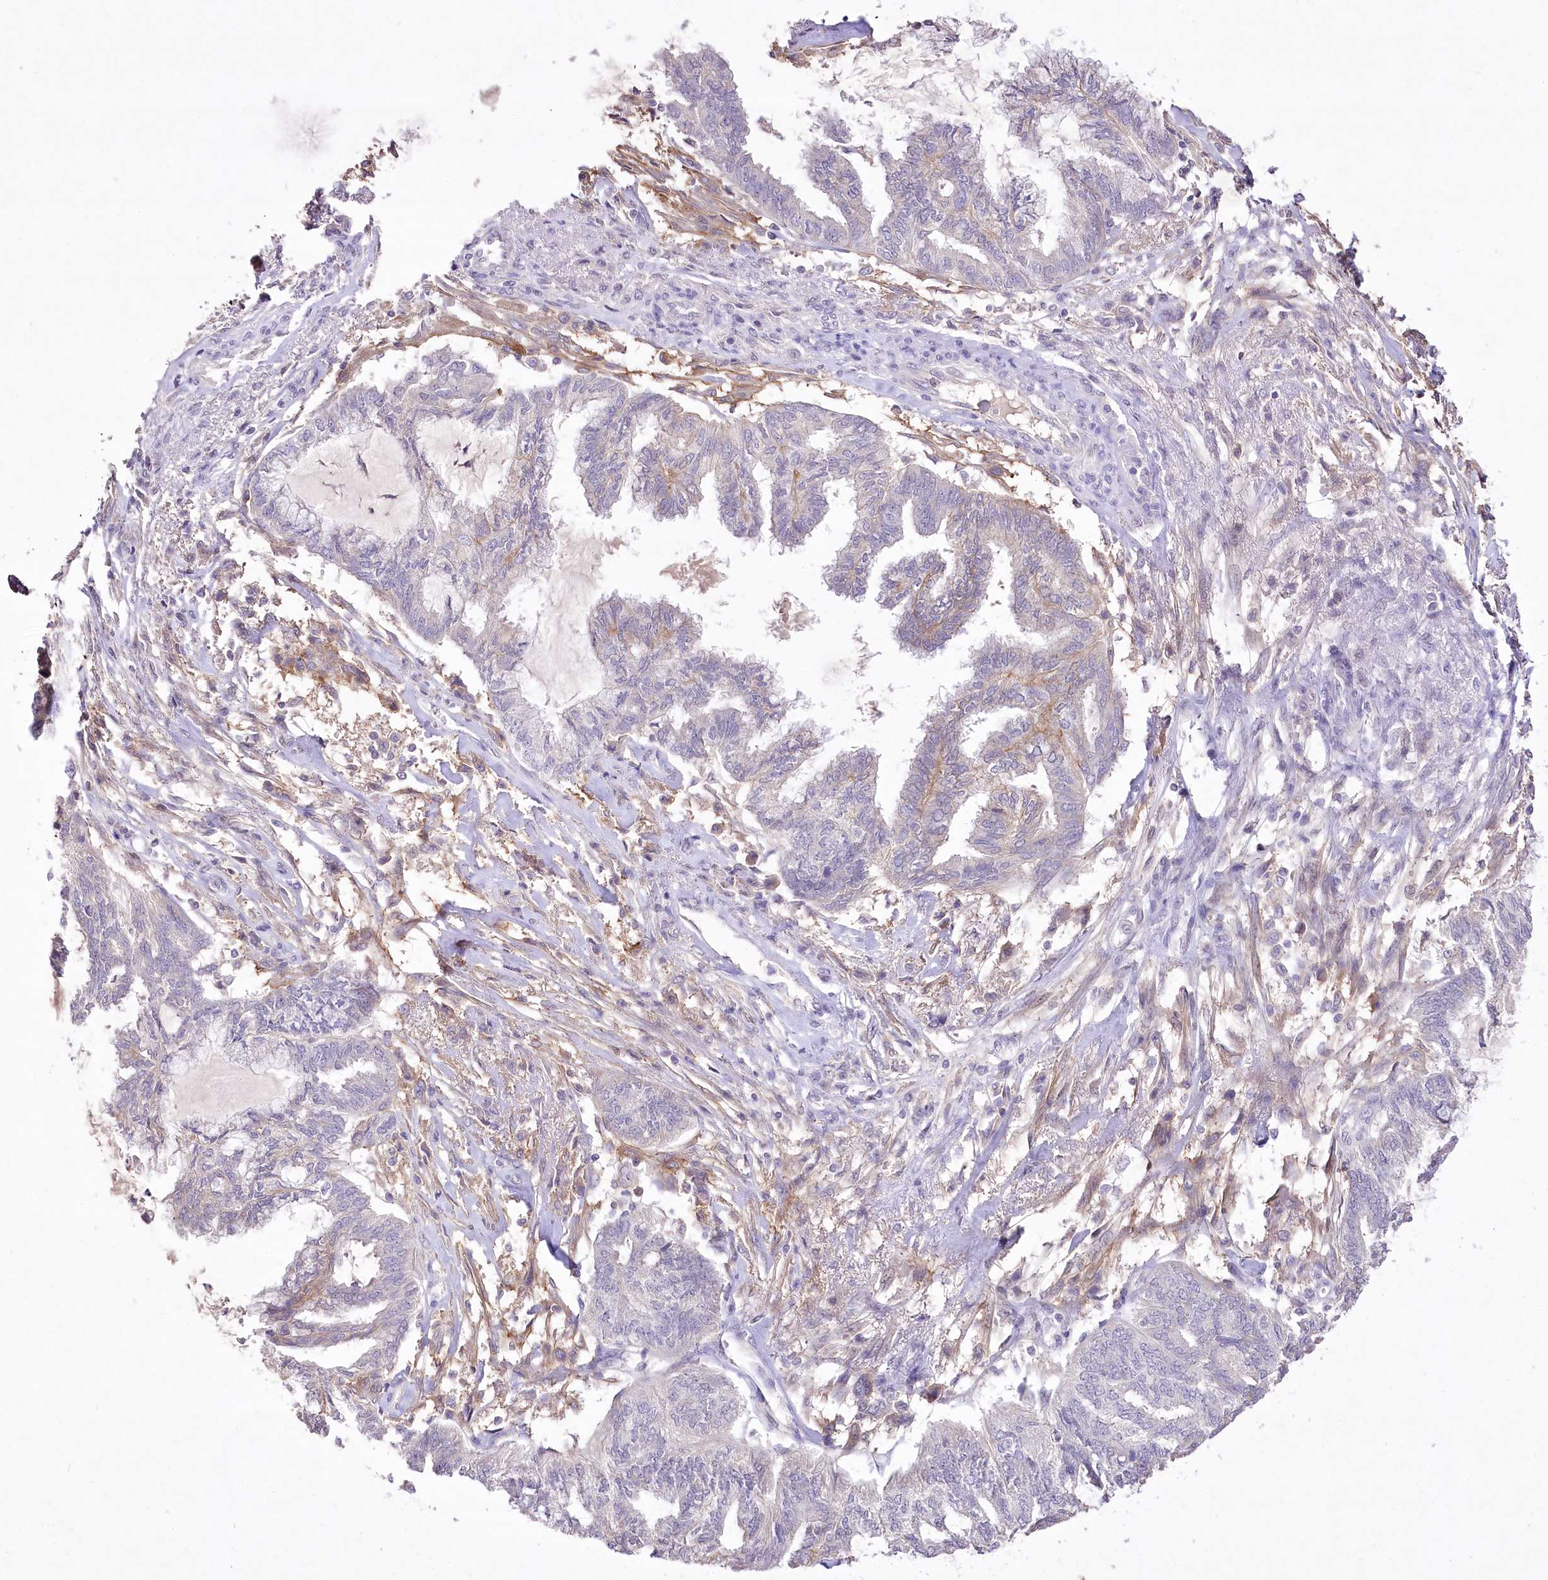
{"staining": {"intensity": "negative", "quantity": "none", "location": "none"}, "tissue": "endometrial cancer", "cell_type": "Tumor cells", "image_type": "cancer", "snomed": [{"axis": "morphology", "description": "Adenocarcinoma, NOS"}, {"axis": "topography", "description": "Endometrium"}], "caption": "Endometrial cancer was stained to show a protein in brown. There is no significant positivity in tumor cells. The staining was performed using DAB to visualize the protein expression in brown, while the nuclei were stained in blue with hematoxylin (Magnification: 20x).", "gene": "ENPP1", "patient": {"sex": "female", "age": 86}}